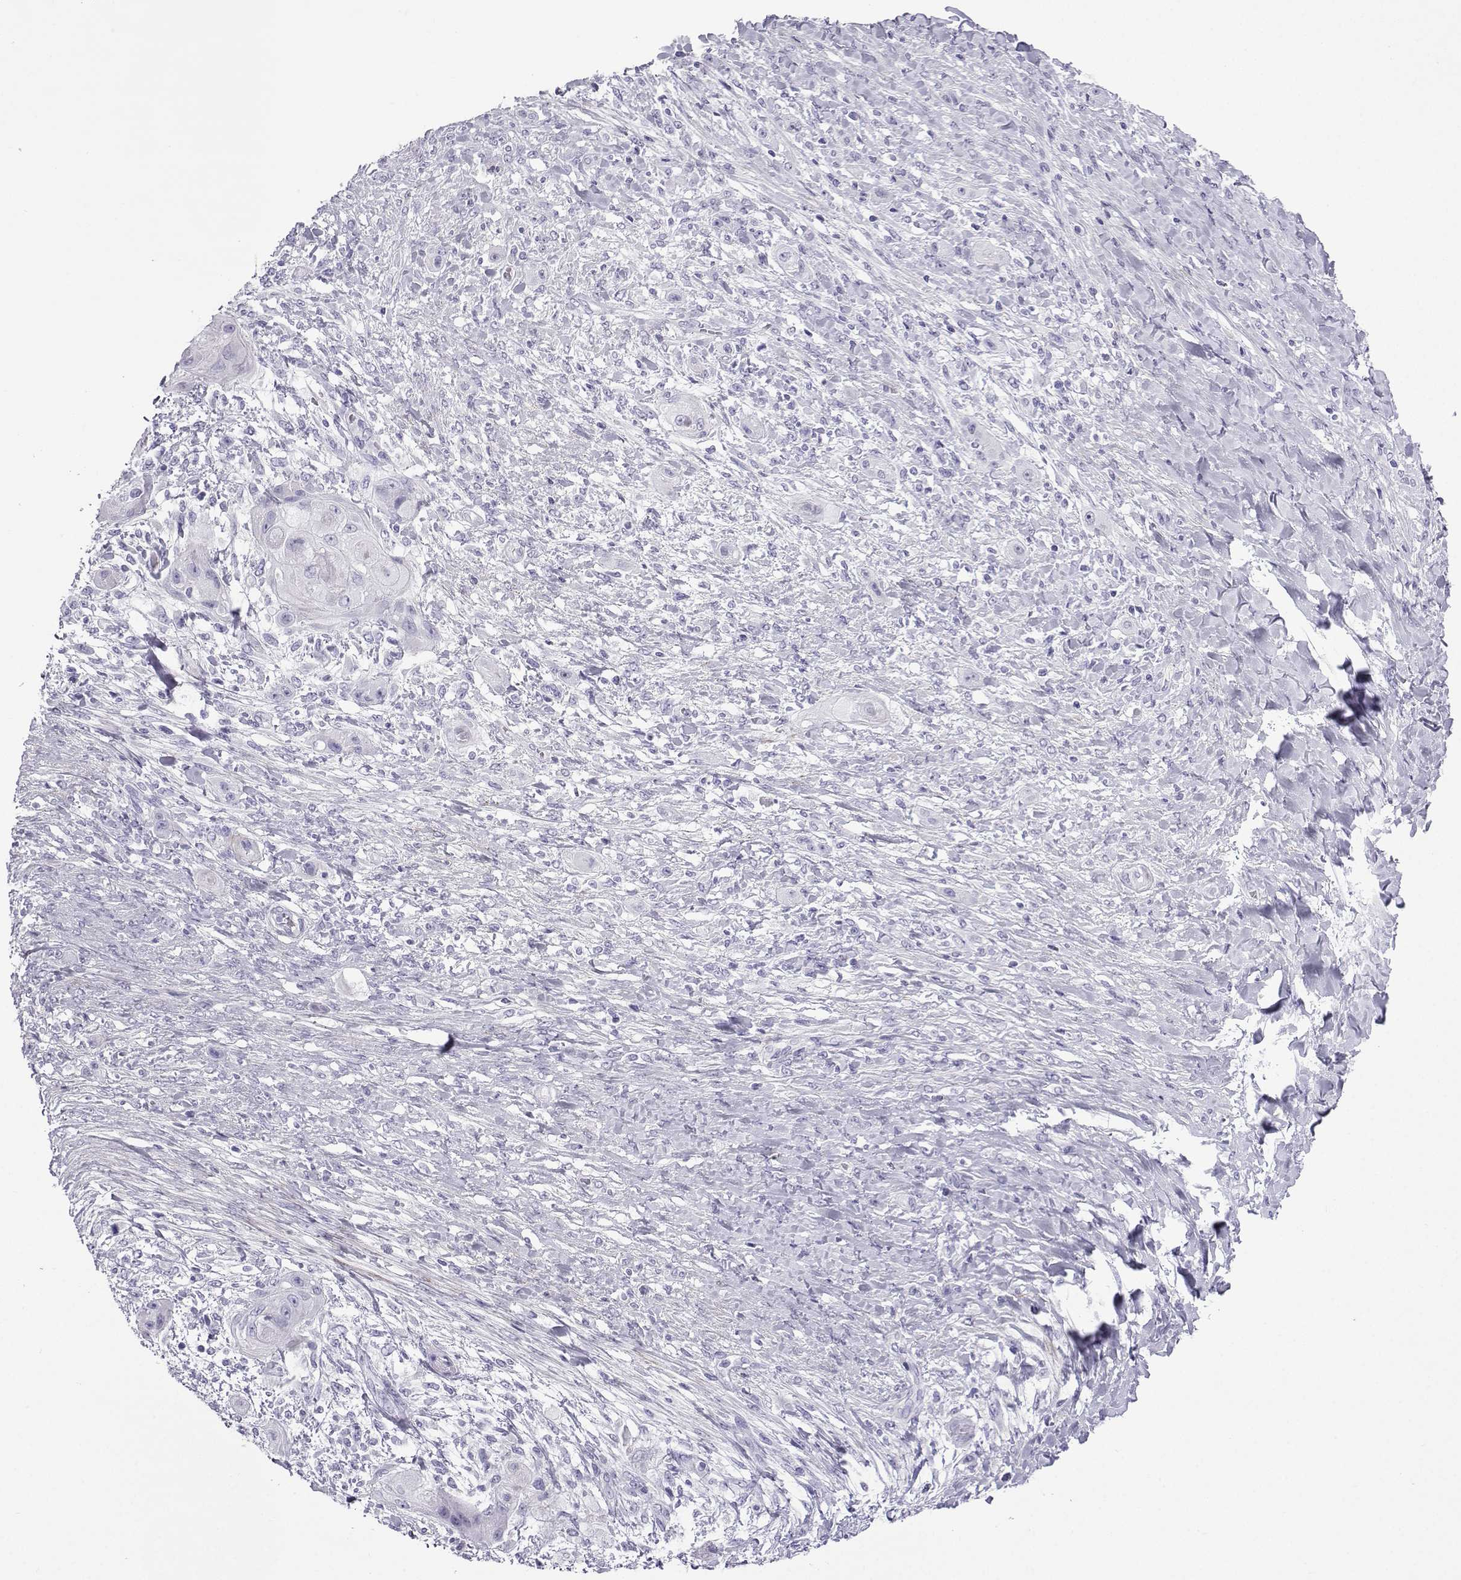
{"staining": {"intensity": "negative", "quantity": "none", "location": "none"}, "tissue": "skin cancer", "cell_type": "Tumor cells", "image_type": "cancer", "snomed": [{"axis": "morphology", "description": "Squamous cell carcinoma, NOS"}, {"axis": "topography", "description": "Skin"}], "caption": "The immunohistochemistry photomicrograph has no significant staining in tumor cells of skin cancer tissue.", "gene": "KCNF1", "patient": {"sex": "male", "age": 62}}